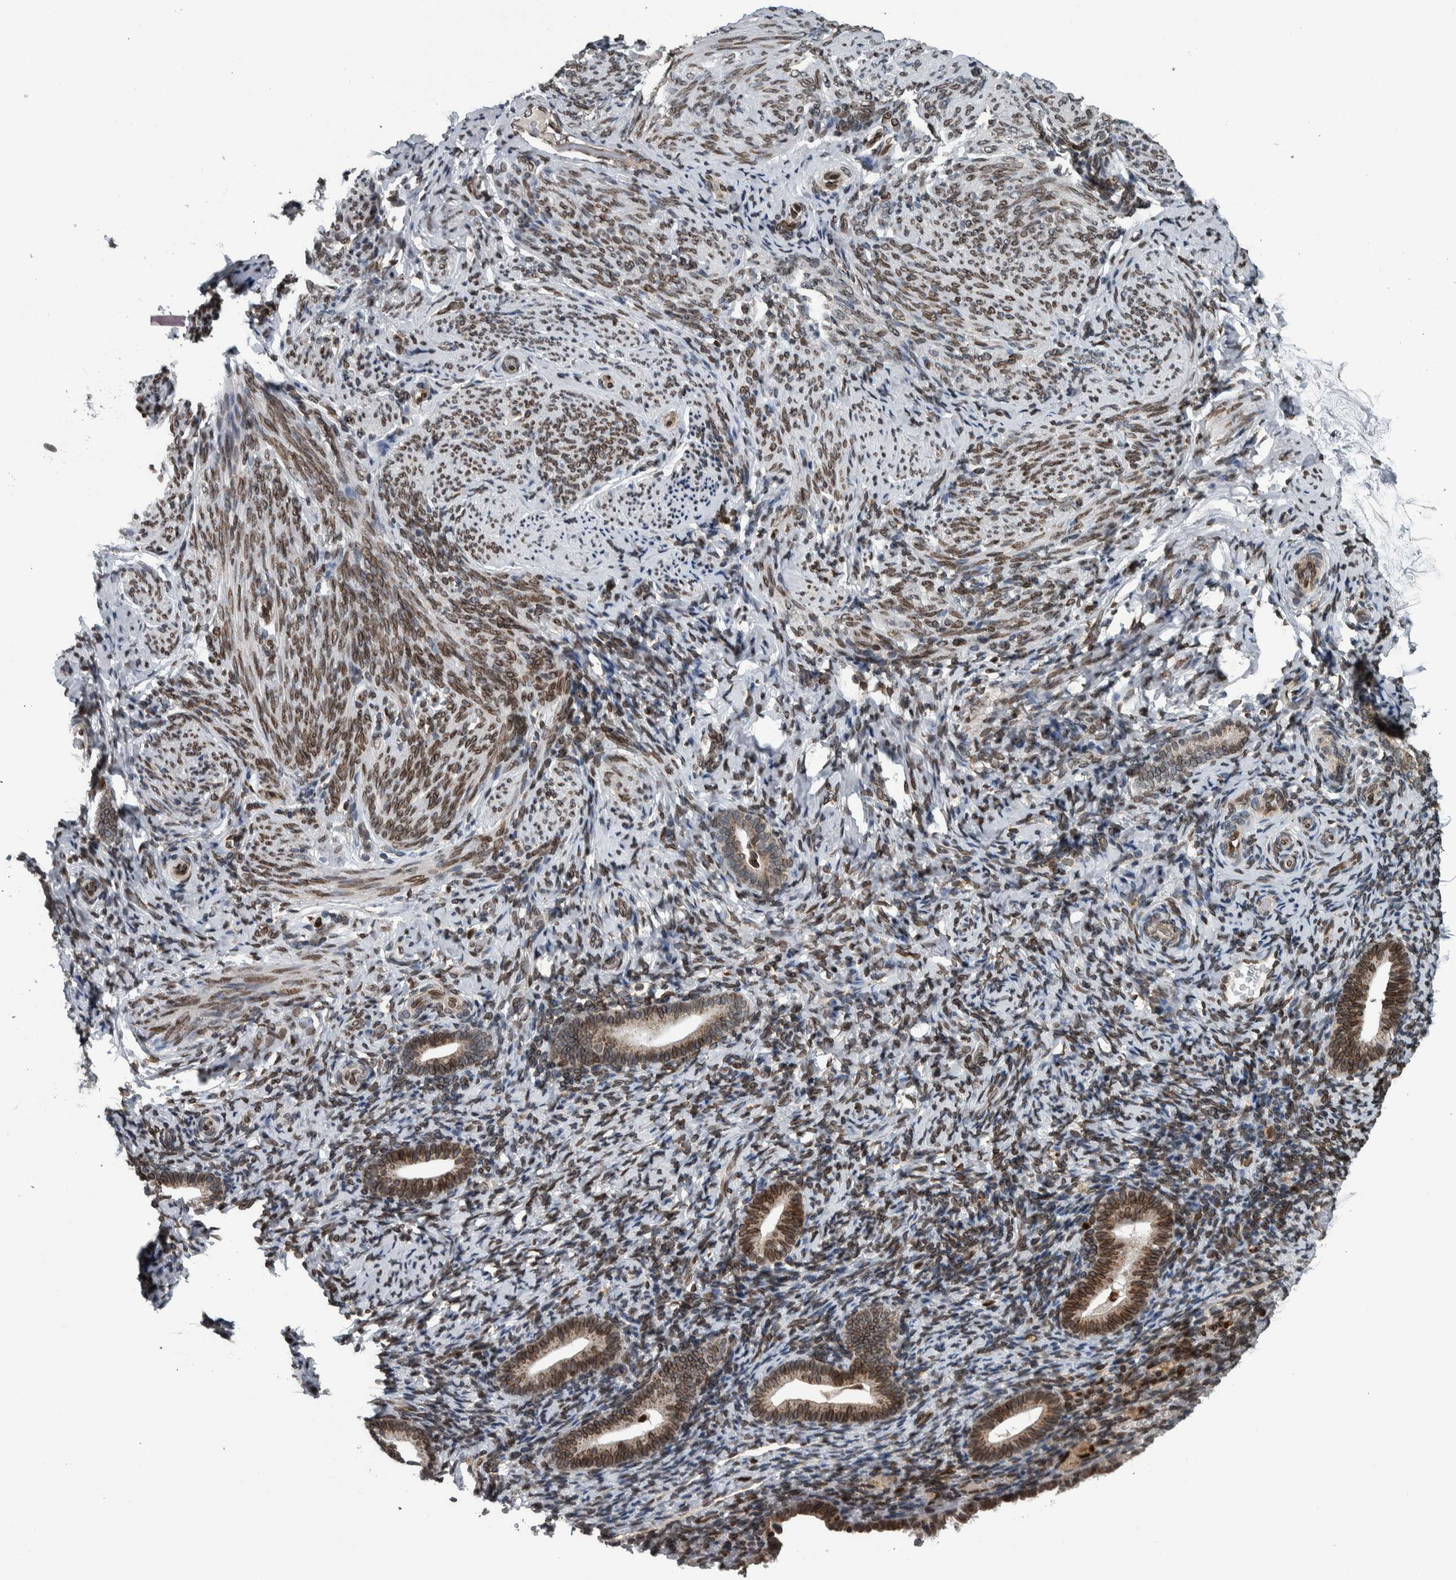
{"staining": {"intensity": "moderate", "quantity": "25%-75%", "location": "cytoplasmic/membranous,nuclear"}, "tissue": "endometrium", "cell_type": "Cells in endometrial stroma", "image_type": "normal", "snomed": [{"axis": "morphology", "description": "Normal tissue, NOS"}, {"axis": "topography", "description": "Endometrium"}], "caption": "Brown immunohistochemical staining in benign human endometrium demonstrates moderate cytoplasmic/membranous,nuclear staining in about 25%-75% of cells in endometrial stroma. (Stains: DAB in brown, nuclei in blue, Microscopy: brightfield microscopy at high magnification).", "gene": "FAM135B", "patient": {"sex": "female", "age": 51}}